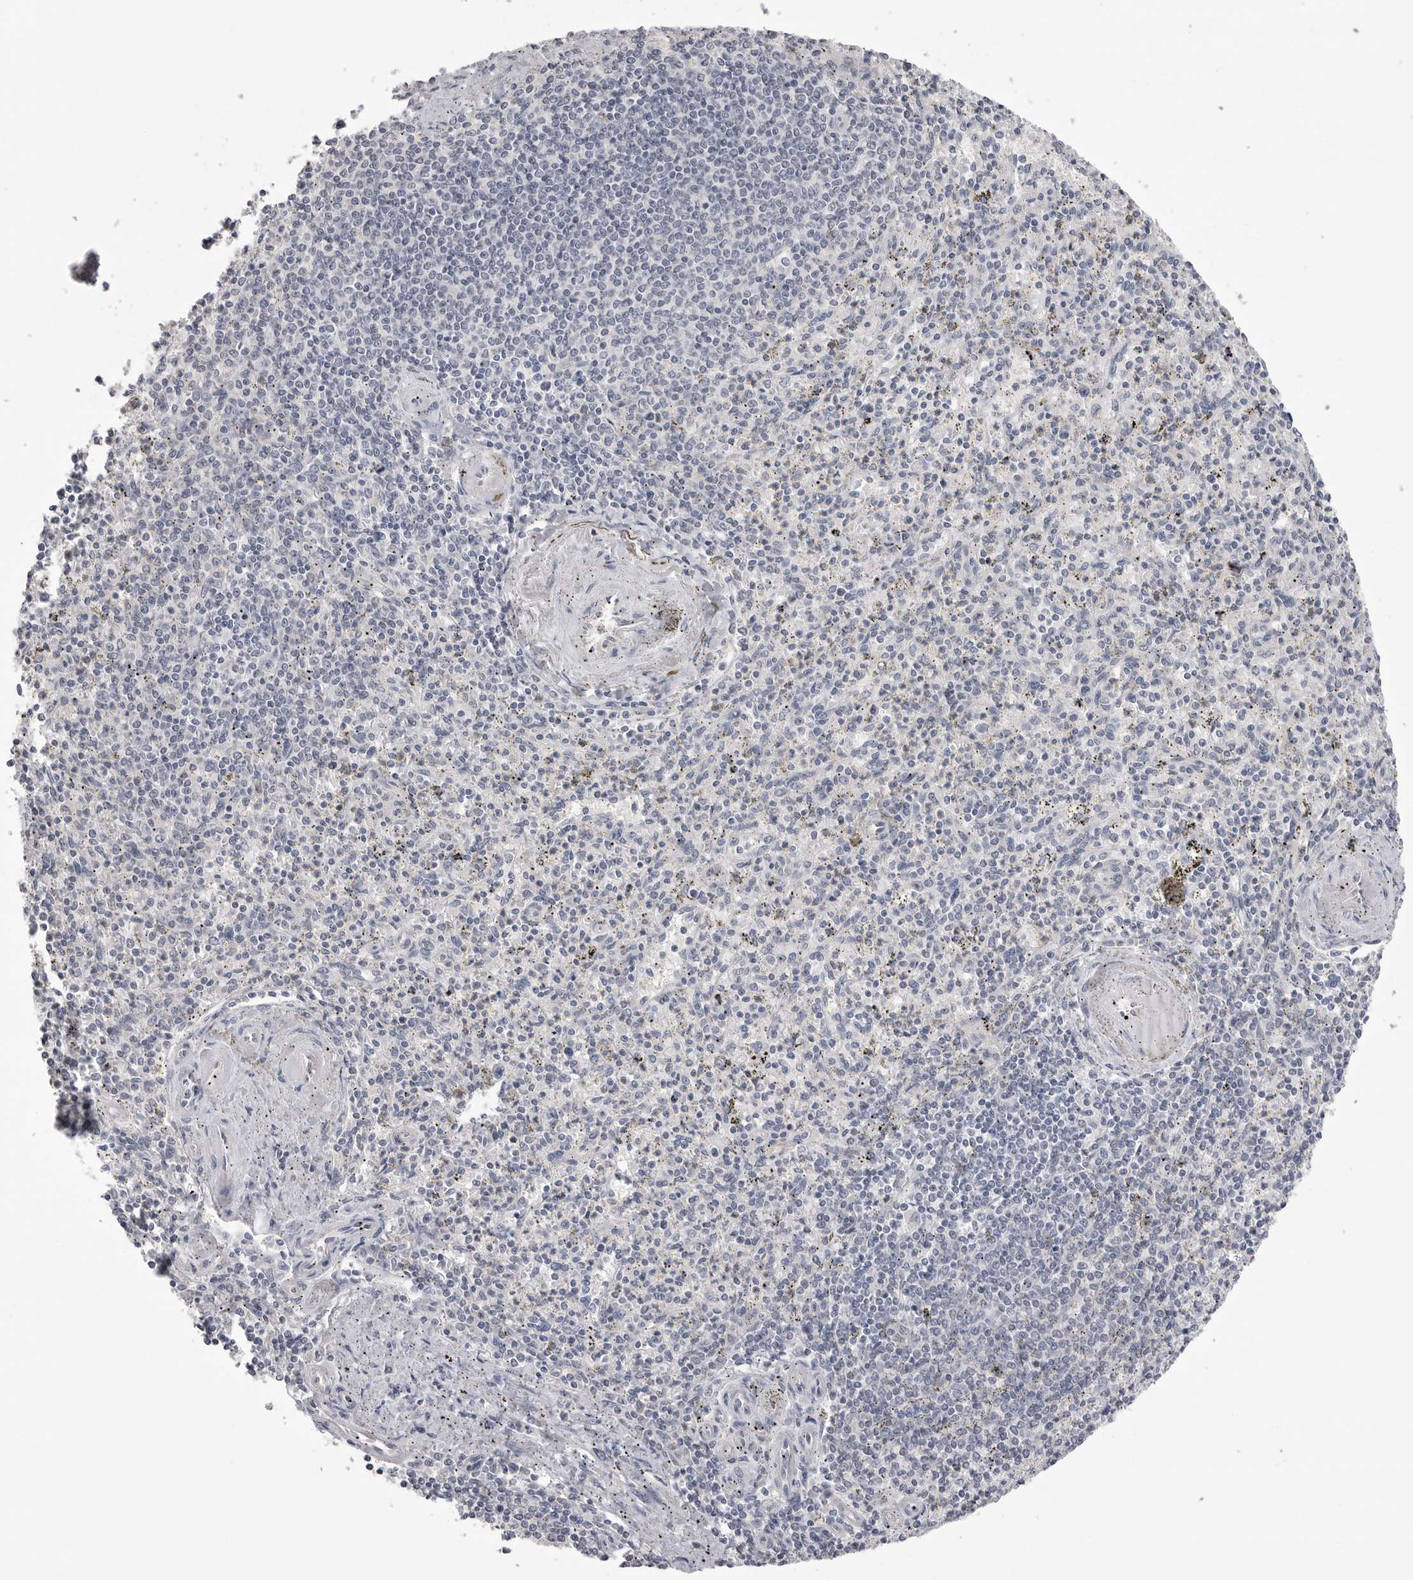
{"staining": {"intensity": "negative", "quantity": "none", "location": "none"}, "tissue": "spleen", "cell_type": "Cells in red pulp", "image_type": "normal", "snomed": [{"axis": "morphology", "description": "Normal tissue, NOS"}, {"axis": "topography", "description": "Spleen"}], "caption": "The histopathology image demonstrates no significant staining in cells in red pulp of spleen. The staining is performed using DAB (3,3'-diaminobenzidine) brown chromogen with nuclei counter-stained in using hematoxylin.", "gene": "DLGAP3", "patient": {"sex": "male", "age": 72}}